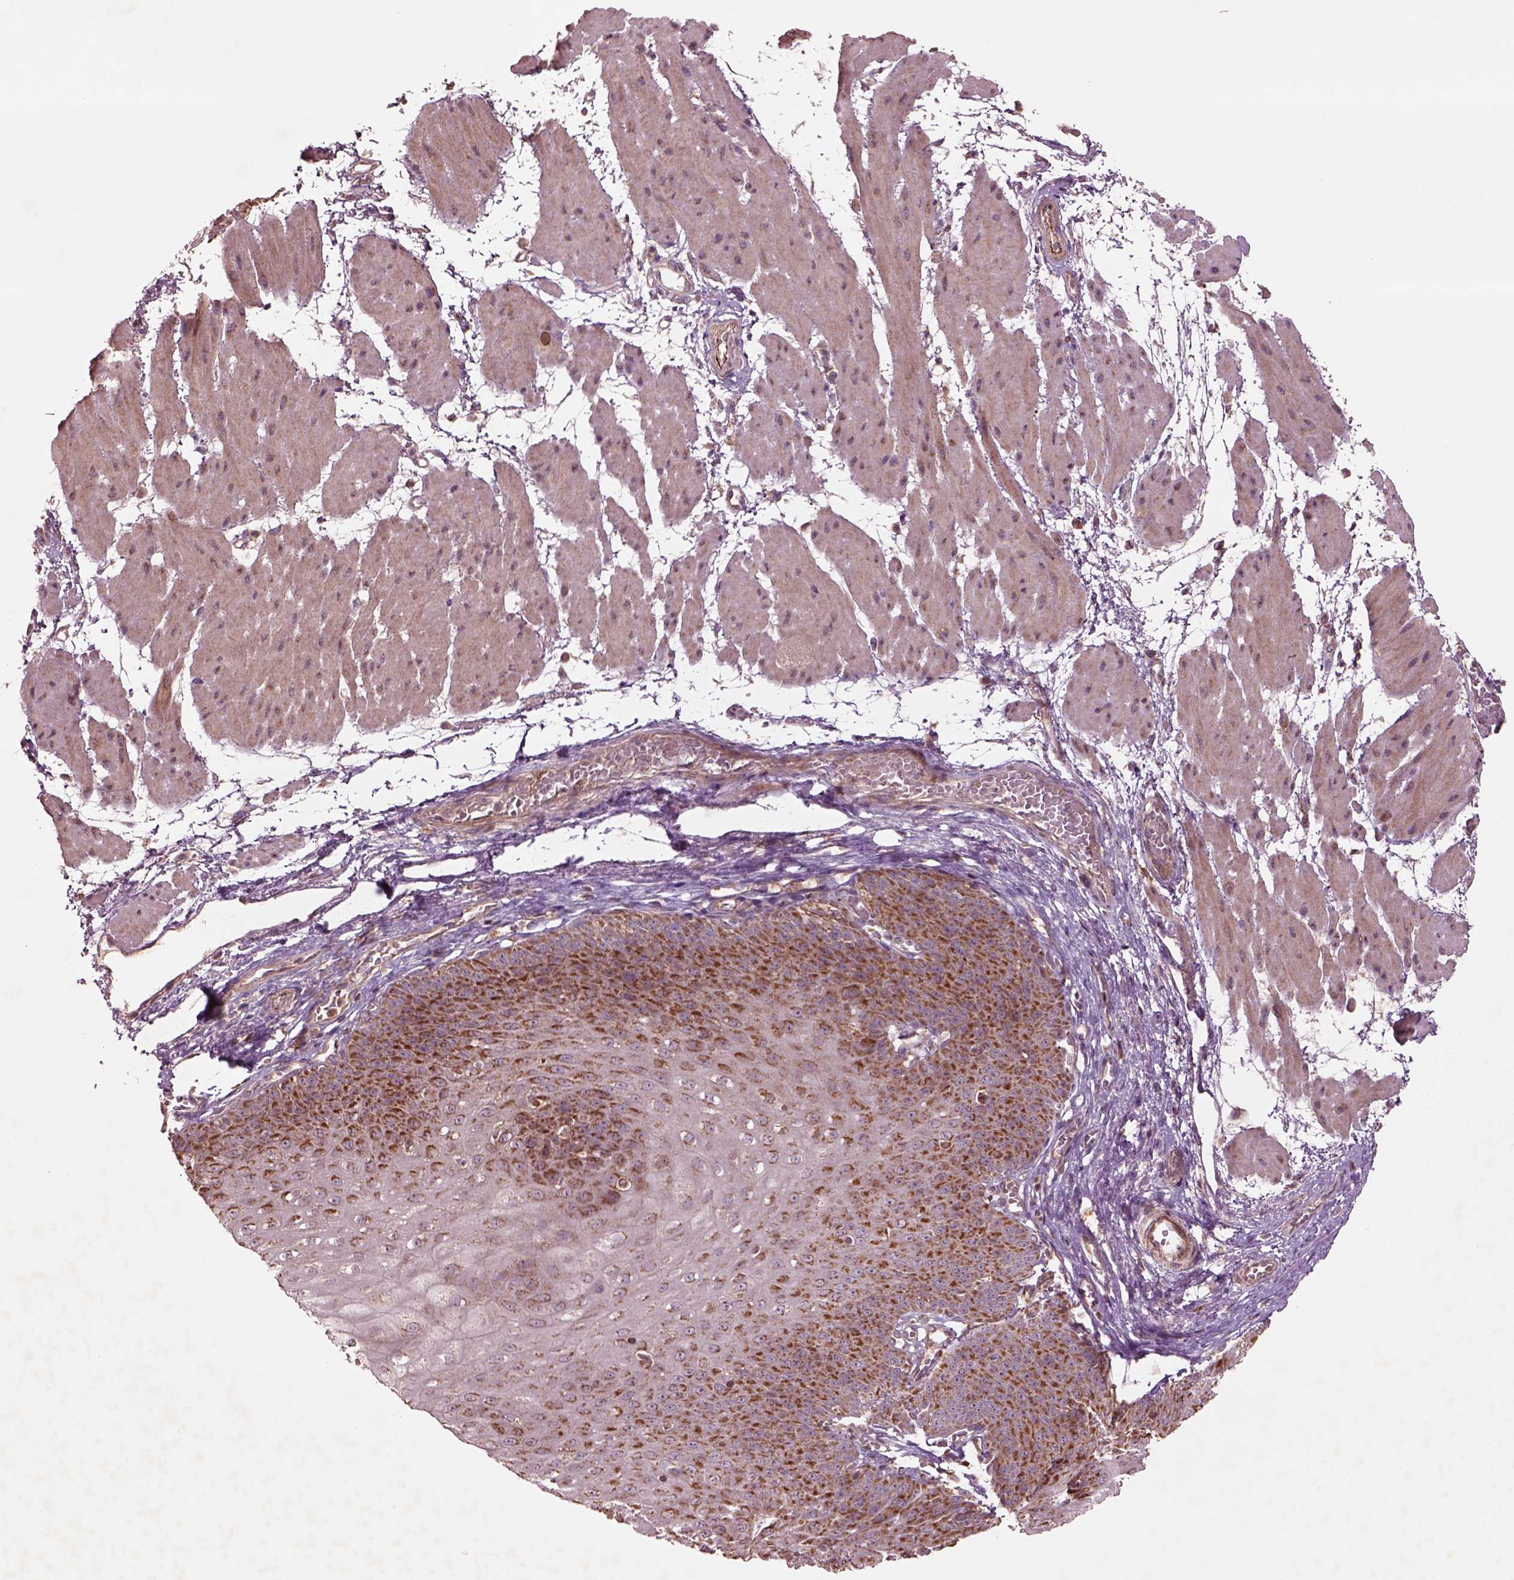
{"staining": {"intensity": "moderate", "quantity": "25%-75%", "location": "cytoplasmic/membranous"}, "tissue": "esophagus", "cell_type": "Squamous epithelial cells", "image_type": "normal", "snomed": [{"axis": "morphology", "description": "Normal tissue, NOS"}, {"axis": "topography", "description": "Esophagus"}], "caption": "Immunohistochemistry (IHC) histopathology image of unremarkable esophagus: human esophagus stained using IHC shows medium levels of moderate protein expression localized specifically in the cytoplasmic/membranous of squamous epithelial cells, appearing as a cytoplasmic/membranous brown color.", "gene": "SLC25A31", "patient": {"sex": "male", "age": 71}}